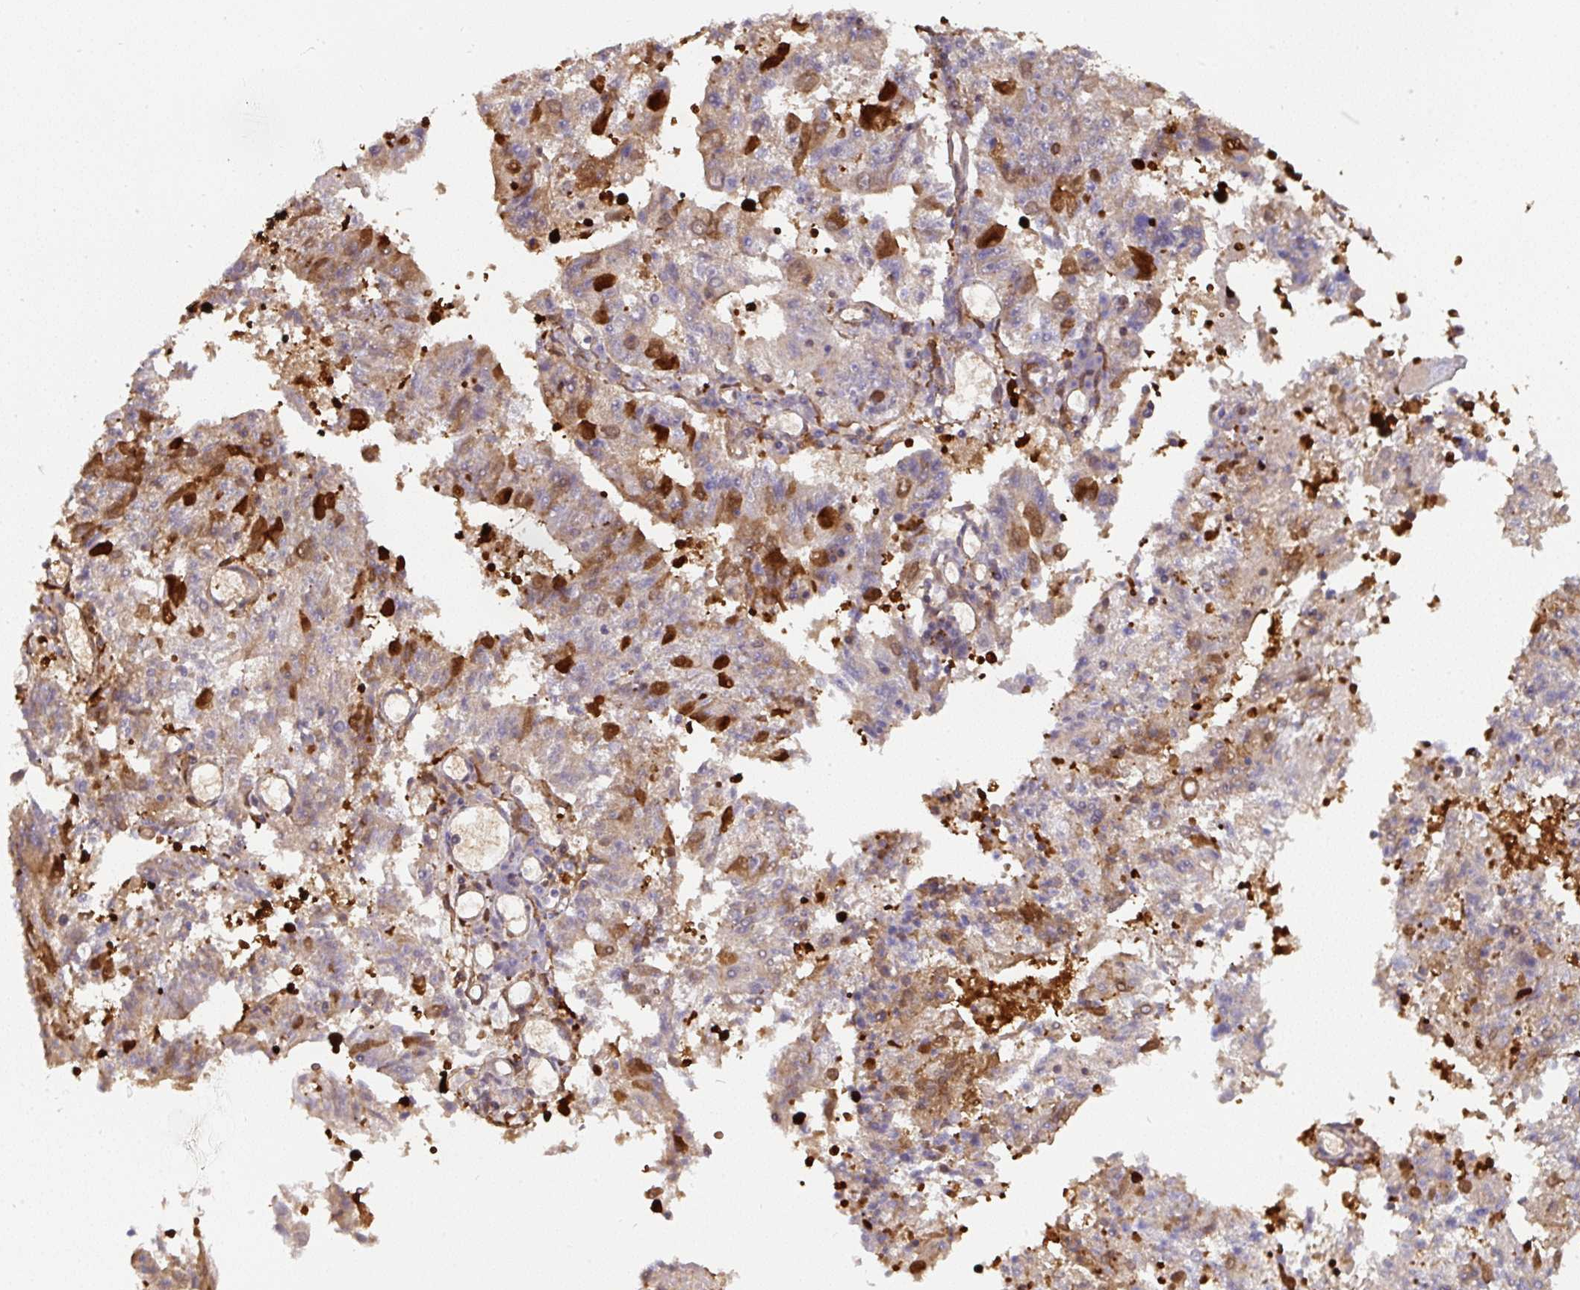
{"staining": {"intensity": "moderate", "quantity": "25%-75%", "location": "cytoplasmic/membranous"}, "tissue": "endometrial cancer", "cell_type": "Tumor cells", "image_type": "cancer", "snomed": [{"axis": "morphology", "description": "Adenocarcinoma, NOS"}, {"axis": "topography", "description": "Endometrium"}], "caption": "The image displays immunohistochemical staining of endometrial adenocarcinoma. There is moderate cytoplasmic/membranous staining is appreciated in approximately 25%-75% of tumor cells. Ihc stains the protein of interest in brown and the nuclei are stained blue.", "gene": "ST13", "patient": {"sex": "female", "age": 82}}